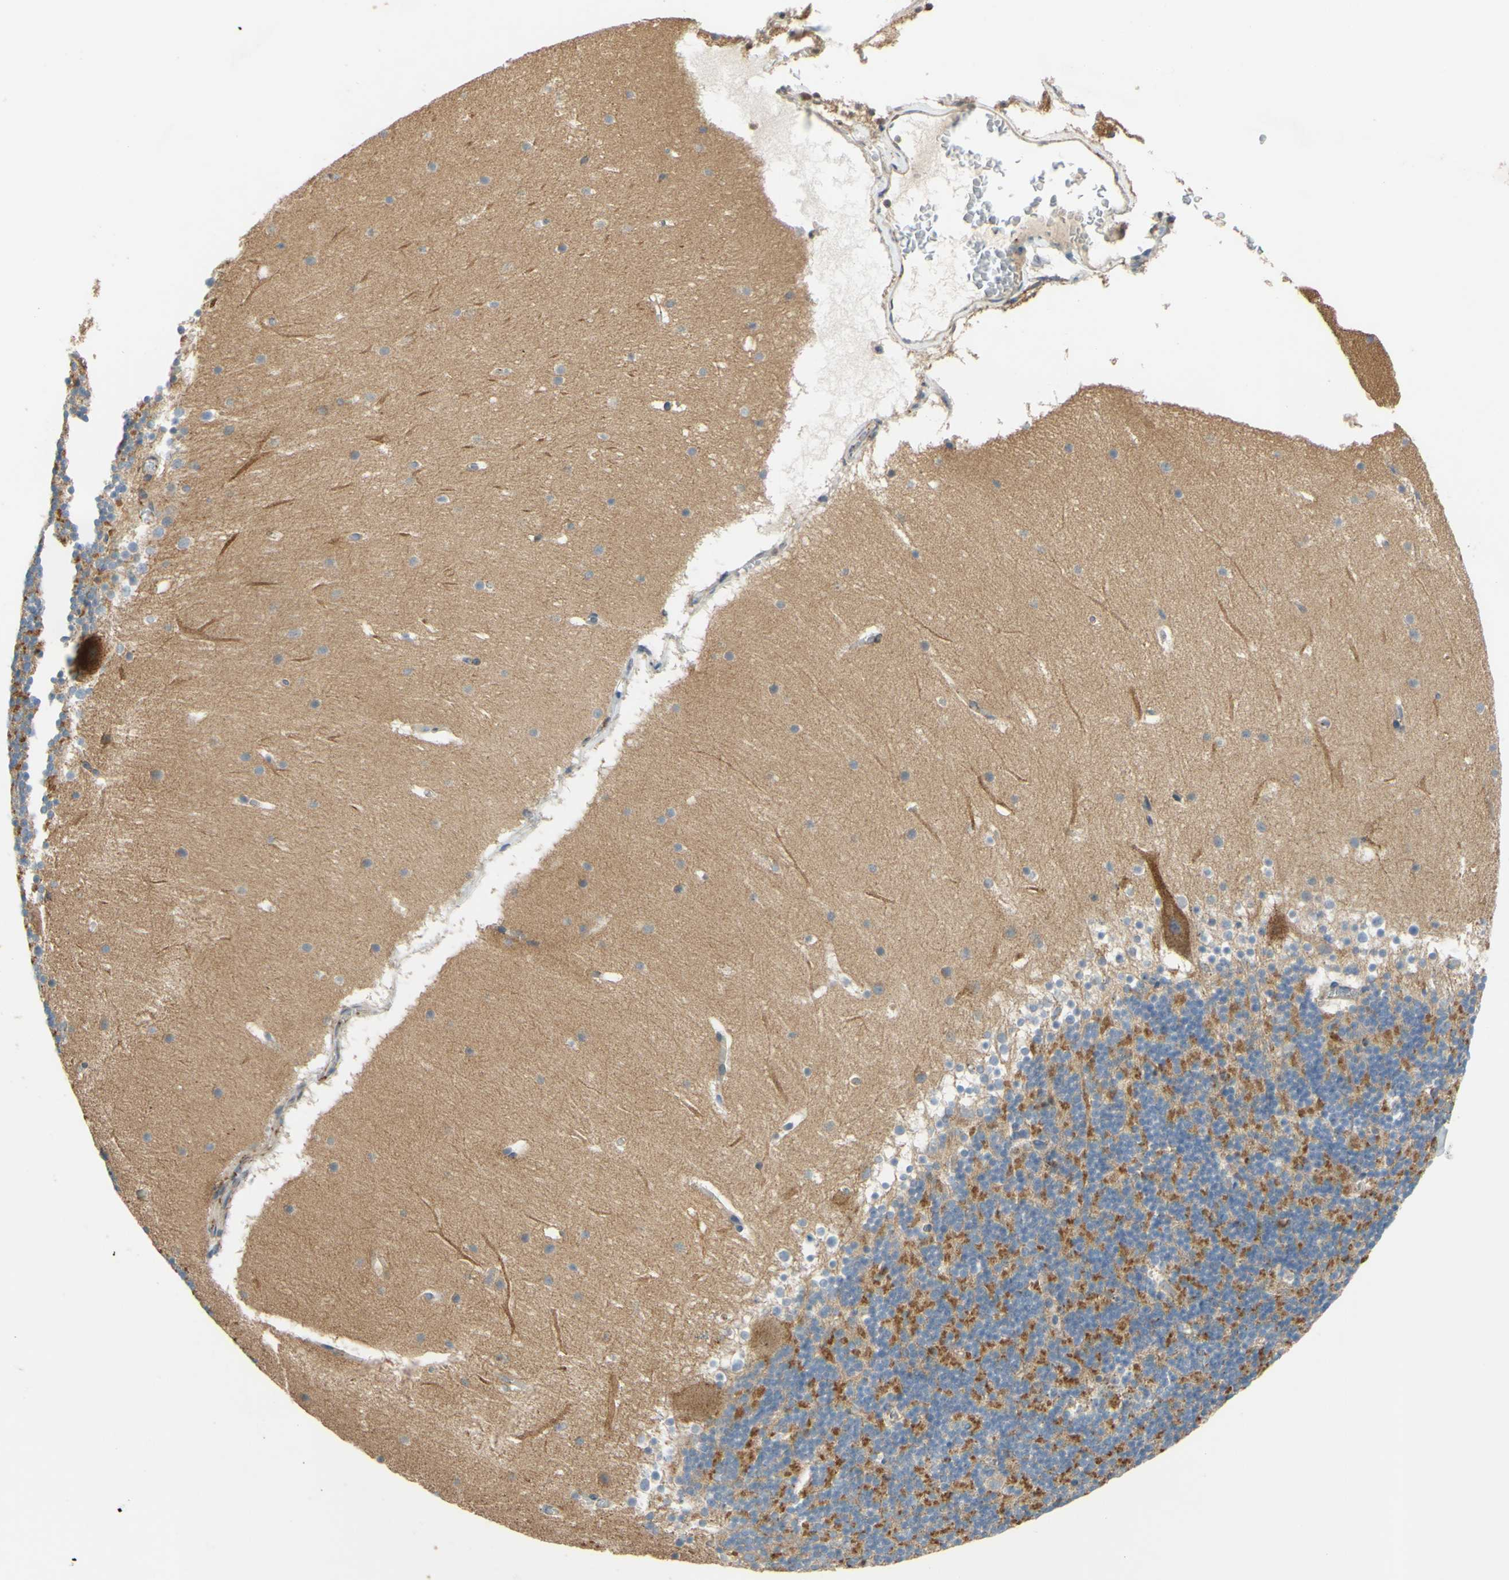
{"staining": {"intensity": "moderate", "quantity": "25%-75%", "location": "cytoplasmic/membranous"}, "tissue": "cerebellum", "cell_type": "Cells in granular layer", "image_type": "normal", "snomed": [{"axis": "morphology", "description": "Normal tissue, NOS"}, {"axis": "topography", "description": "Cerebellum"}], "caption": "This histopathology image exhibits unremarkable cerebellum stained with immunohistochemistry to label a protein in brown. The cytoplasmic/membranous of cells in granular layer show moderate positivity for the protein. Nuclei are counter-stained blue.", "gene": "POR", "patient": {"sex": "female", "age": 19}}